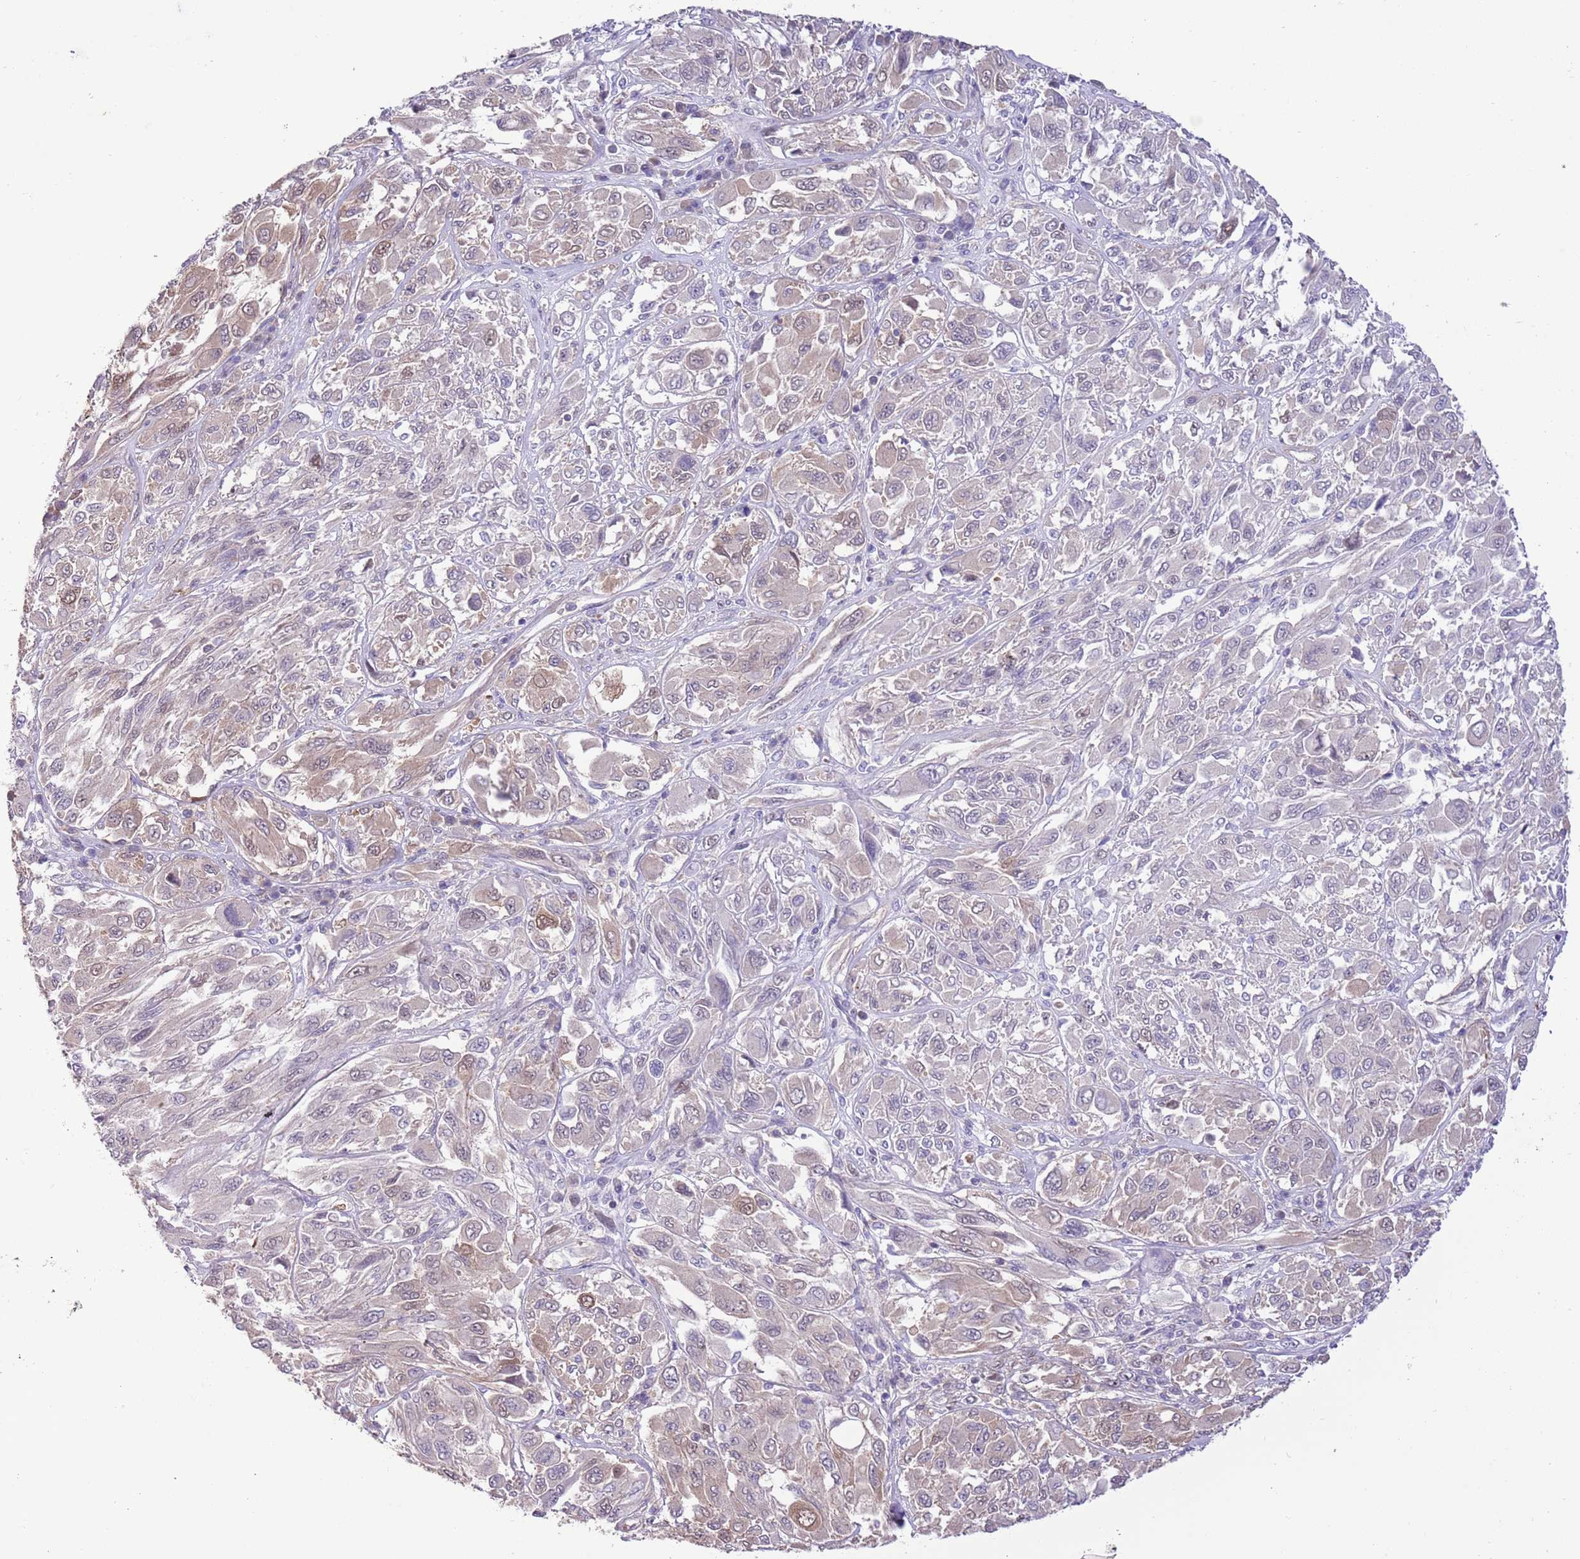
{"staining": {"intensity": "weak", "quantity": "<25%", "location": "cytoplasmic/membranous"}, "tissue": "melanoma", "cell_type": "Tumor cells", "image_type": "cancer", "snomed": [{"axis": "morphology", "description": "Malignant melanoma, NOS"}, {"axis": "topography", "description": "Skin"}], "caption": "Tumor cells are negative for protein expression in human malignant melanoma.", "gene": "PRR32", "patient": {"sex": "female", "age": 91}}